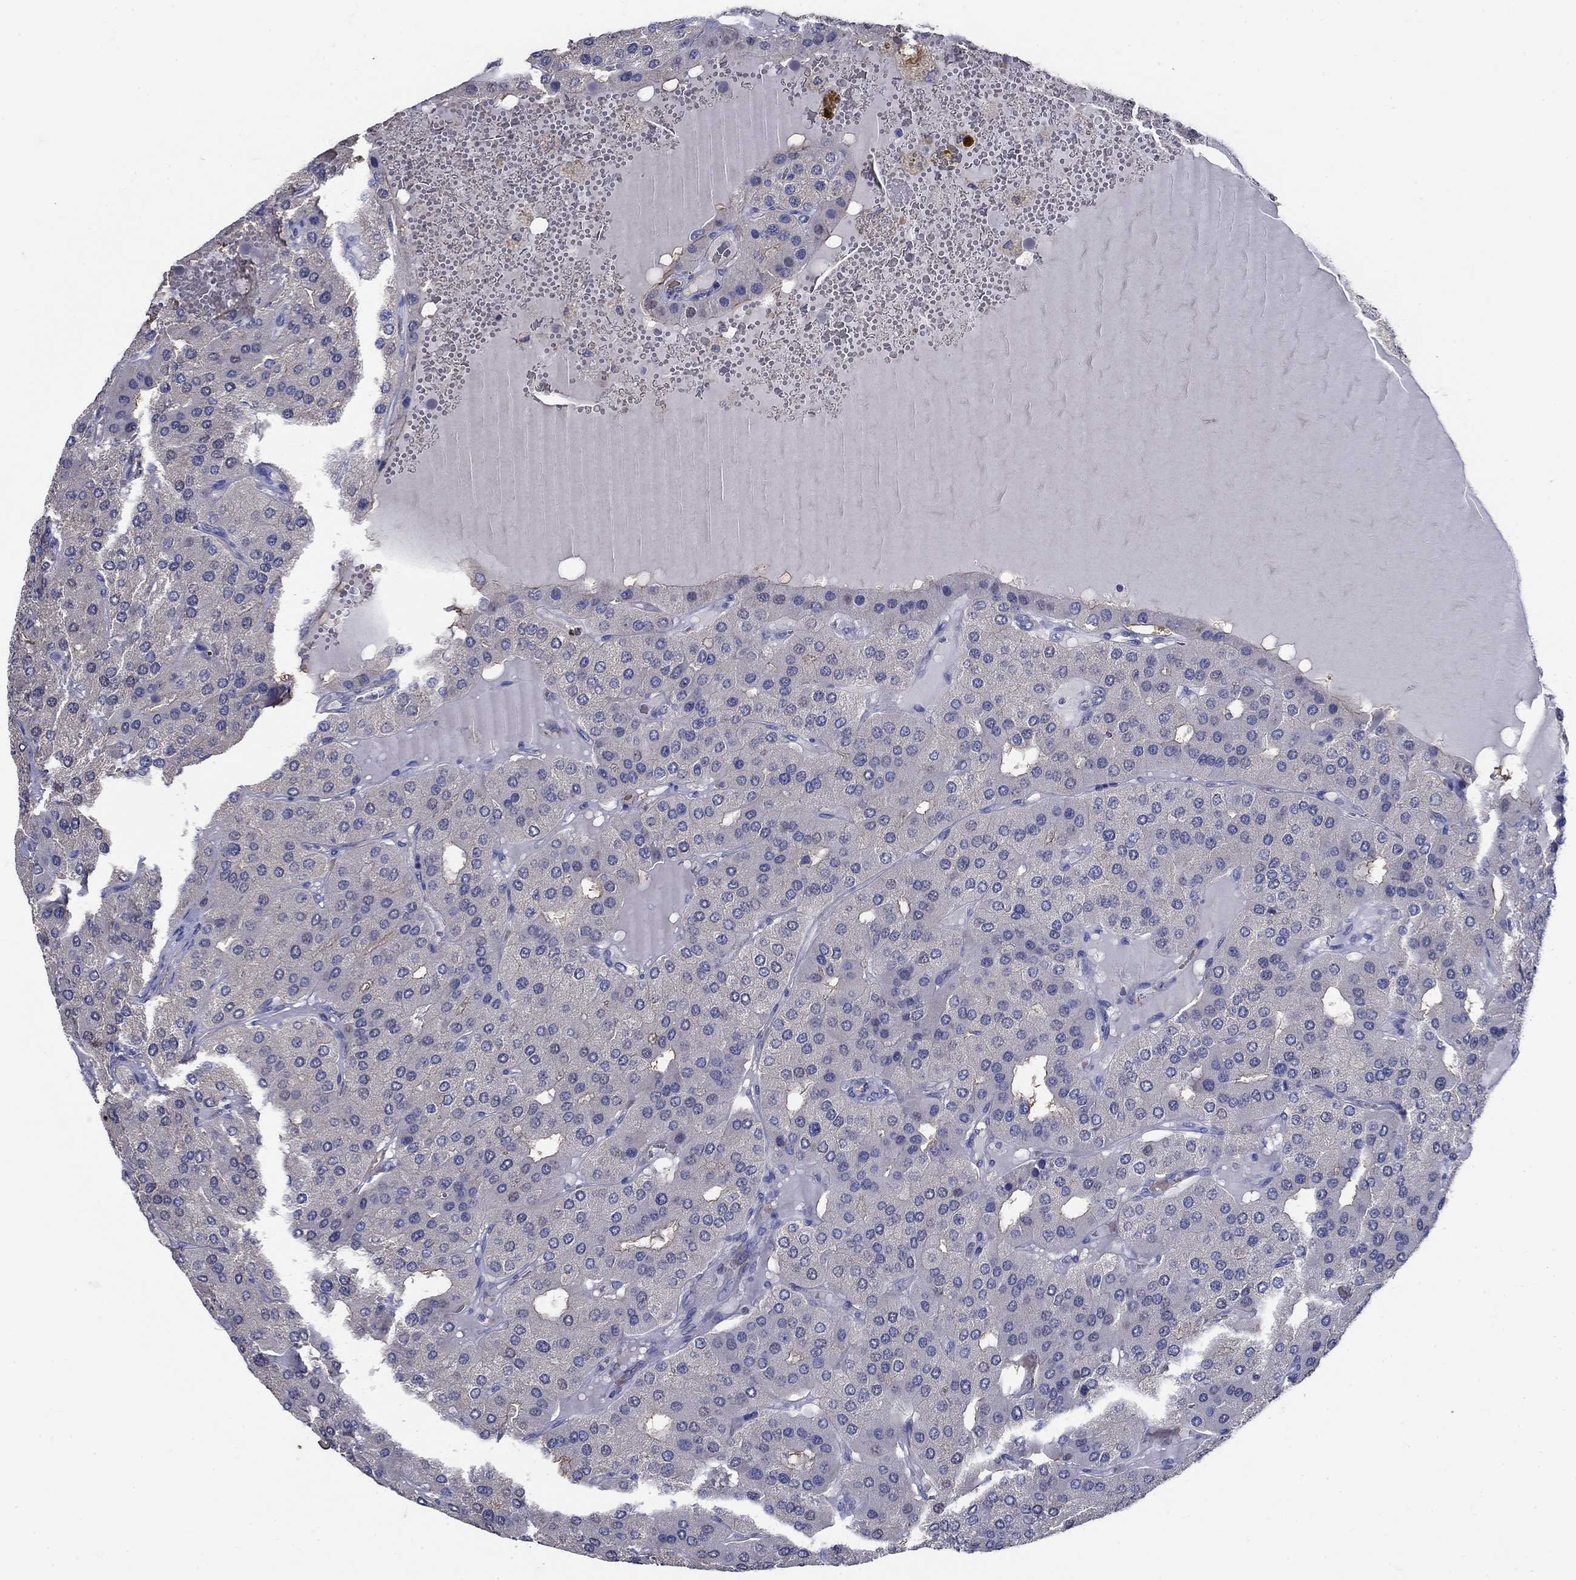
{"staining": {"intensity": "negative", "quantity": "none", "location": "none"}, "tissue": "parathyroid gland", "cell_type": "Glandular cells", "image_type": "normal", "snomed": [{"axis": "morphology", "description": "Normal tissue, NOS"}, {"axis": "morphology", "description": "Adenoma, NOS"}, {"axis": "topography", "description": "Parathyroid gland"}], "caption": "Normal parathyroid gland was stained to show a protein in brown. There is no significant staining in glandular cells. (DAB (3,3'-diaminobenzidine) immunohistochemistry (IHC) with hematoxylin counter stain).", "gene": "FLNC", "patient": {"sex": "female", "age": 86}}